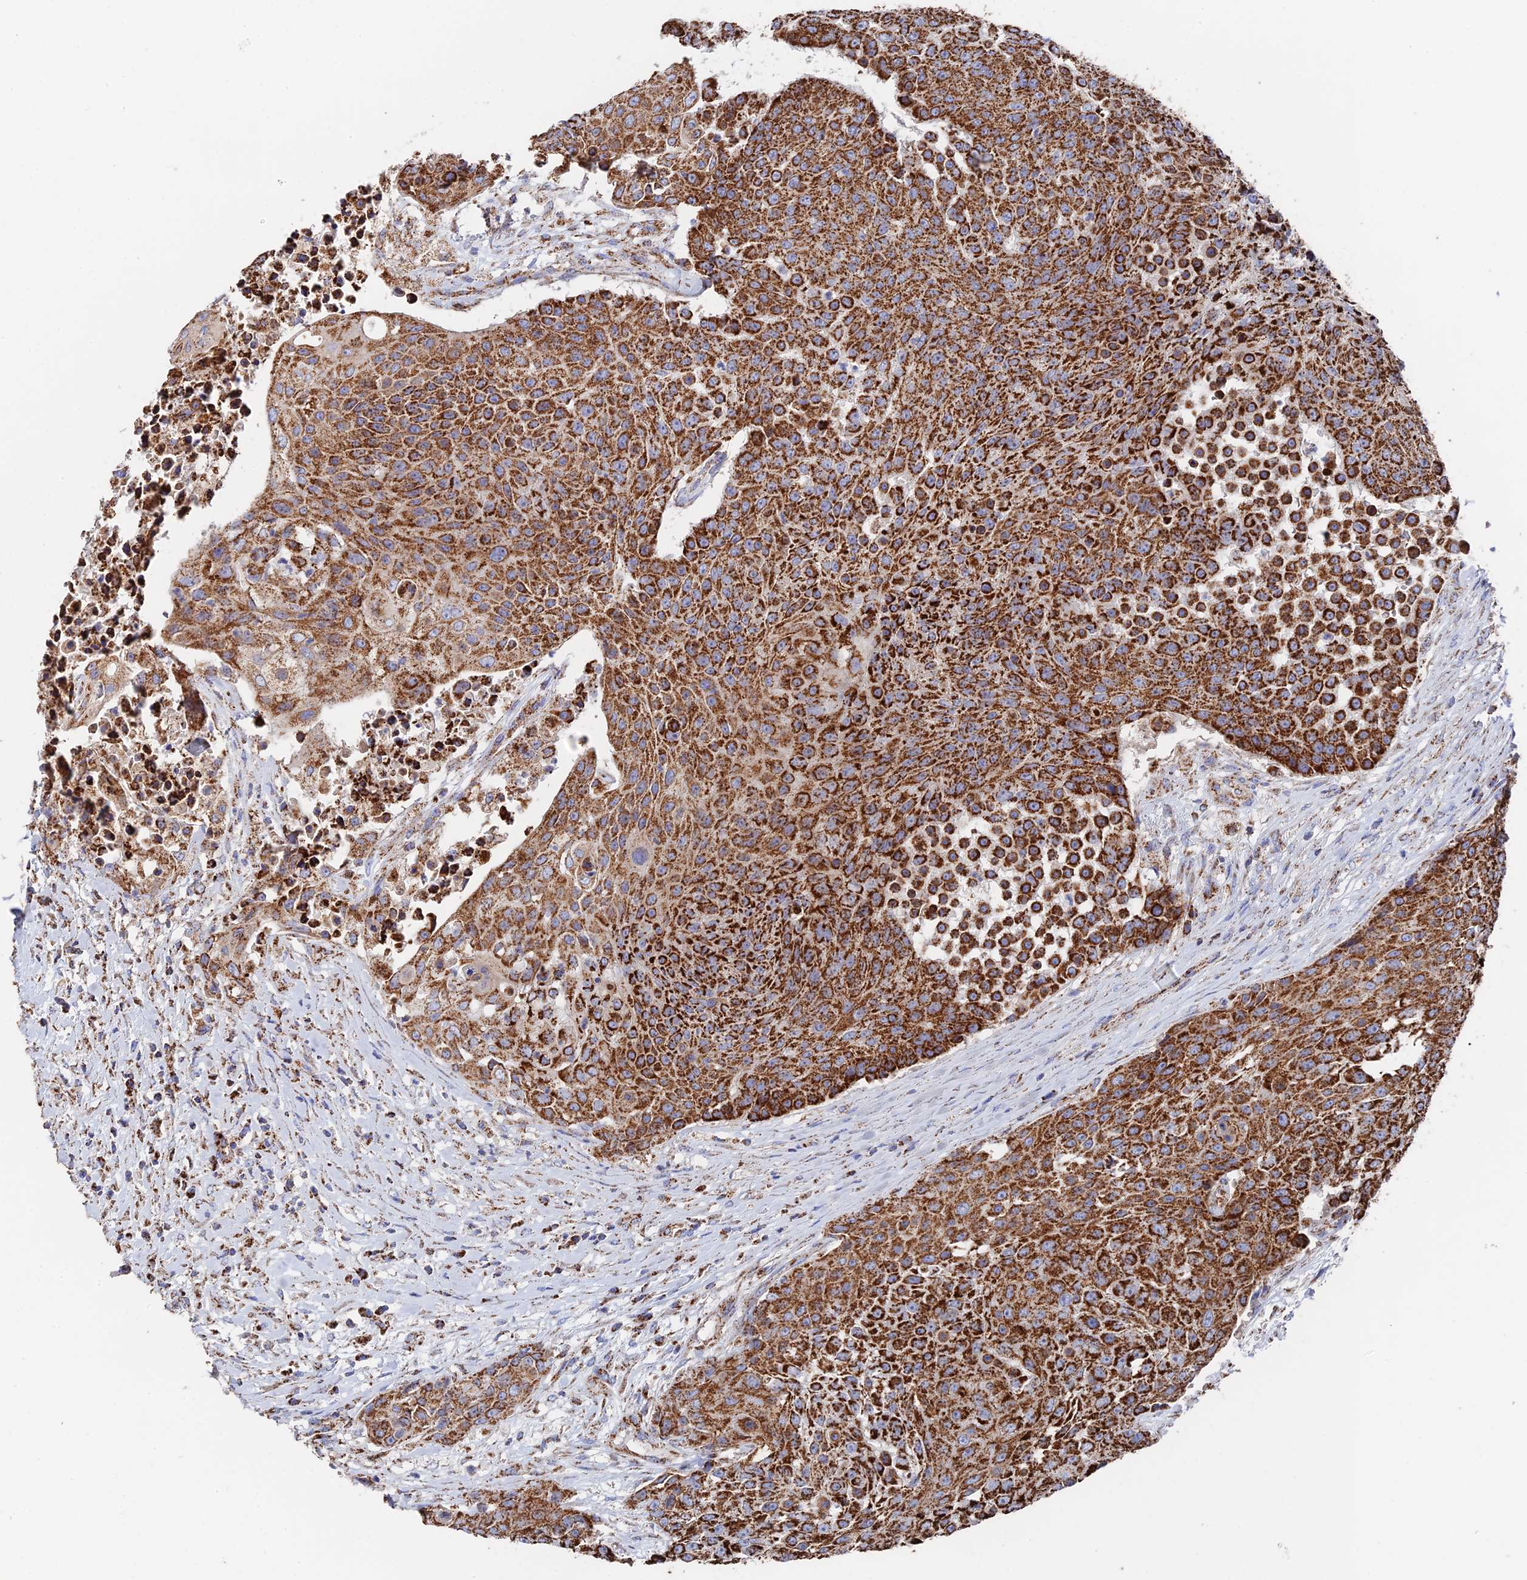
{"staining": {"intensity": "strong", "quantity": ">75%", "location": "cytoplasmic/membranous"}, "tissue": "urothelial cancer", "cell_type": "Tumor cells", "image_type": "cancer", "snomed": [{"axis": "morphology", "description": "Urothelial carcinoma, High grade"}, {"axis": "topography", "description": "Urinary bladder"}], "caption": "A photomicrograph of human urothelial cancer stained for a protein exhibits strong cytoplasmic/membranous brown staining in tumor cells. (brown staining indicates protein expression, while blue staining denotes nuclei).", "gene": "HAUS8", "patient": {"sex": "female", "age": 63}}